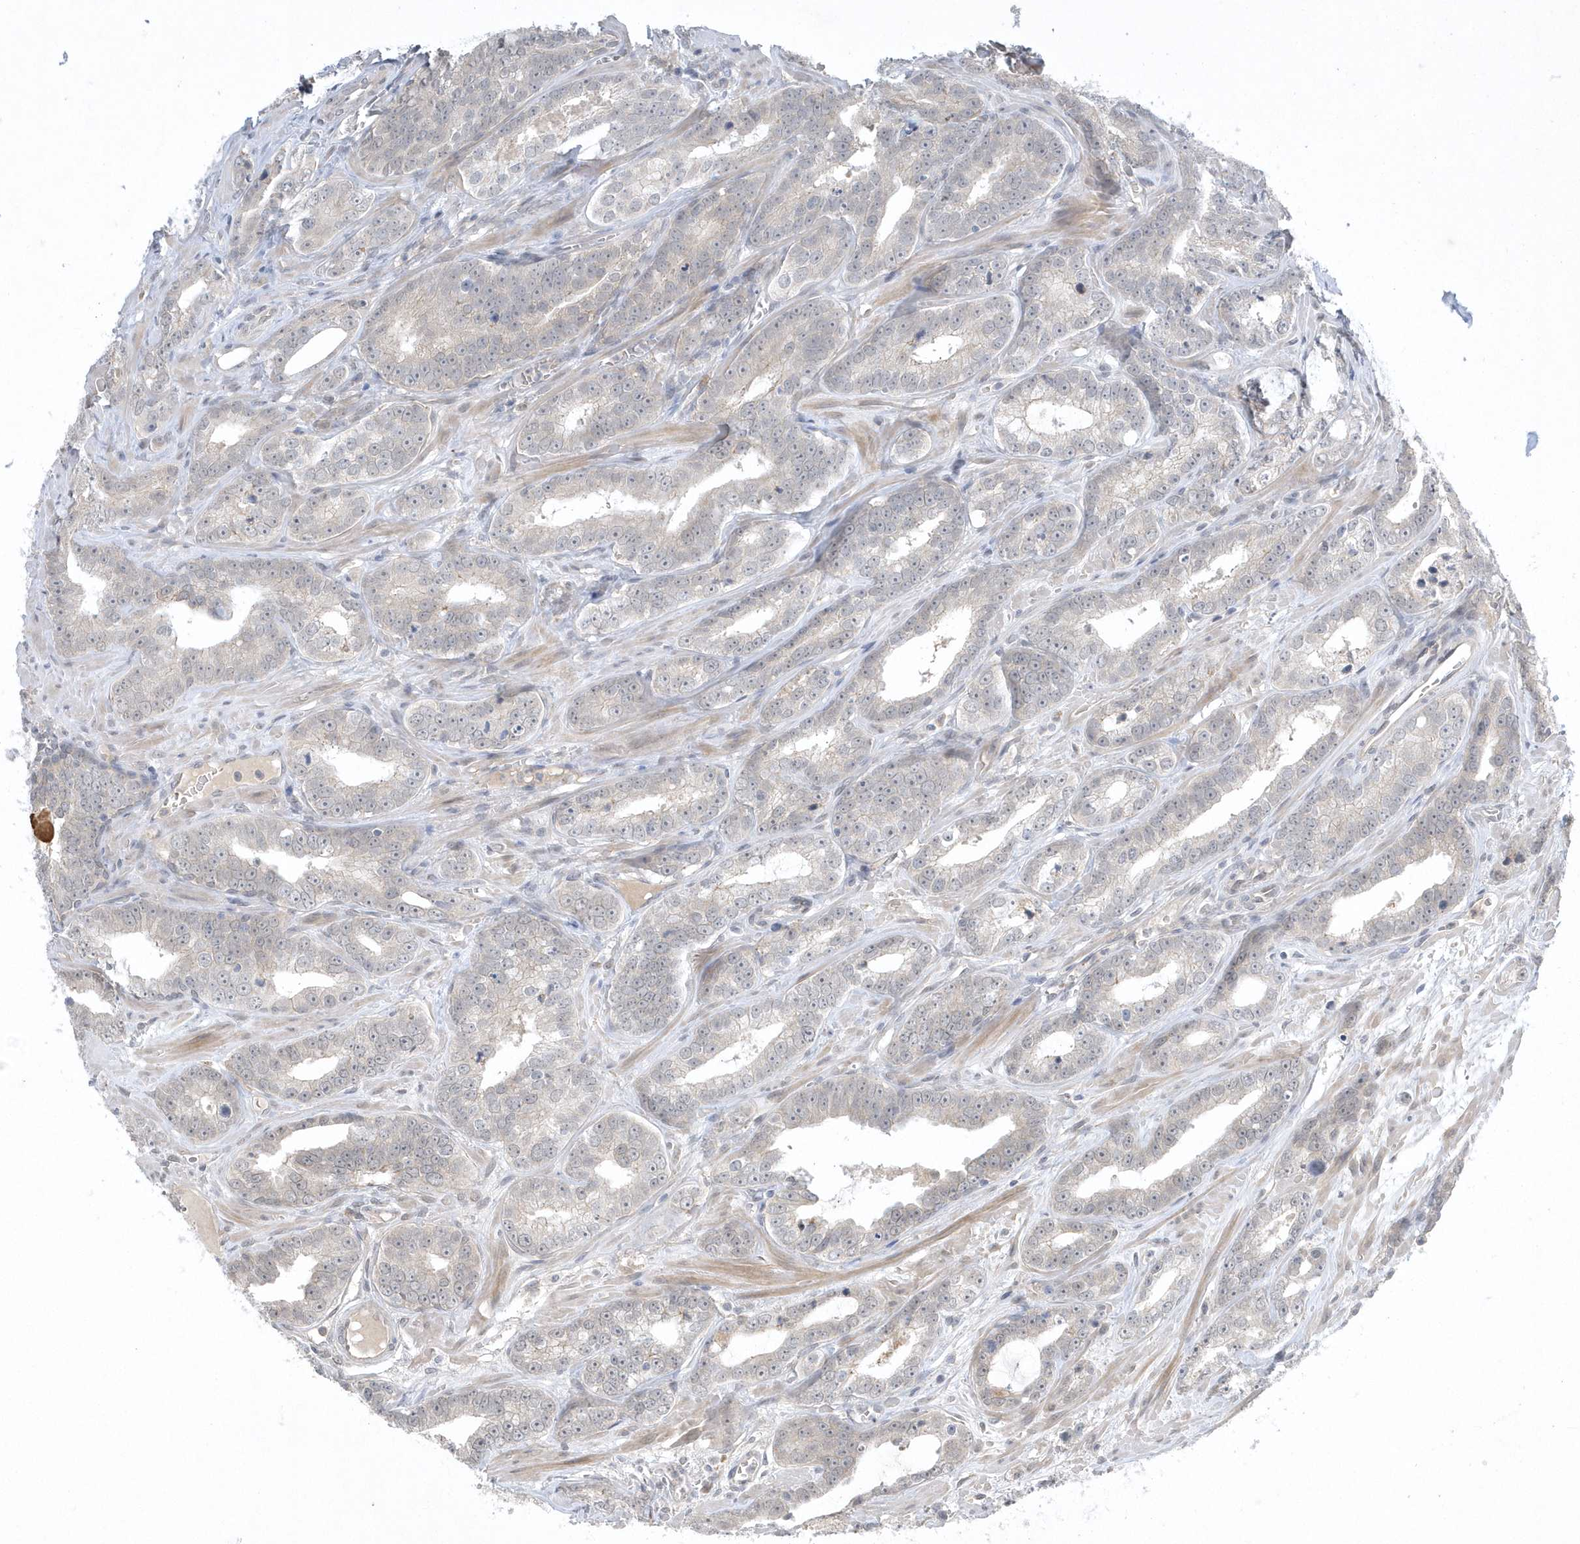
{"staining": {"intensity": "negative", "quantity": "none", "location": "none"}, "tissue": "prostate cancer", "cell_type": "Tumor cells", "image_type": "cancer", "snomed": [{"axis": "morphology", "description": "Adenocarcinoma, High grade"}, {"axis": "topography", "description": "Prostate"}], "caption": "Tumor cells are negative for protein expression in human prostate cancer (high-grade adenocarcinoma).", "gene": "ZC3H12D", "patient": {"sex": "male", "age": 62}}